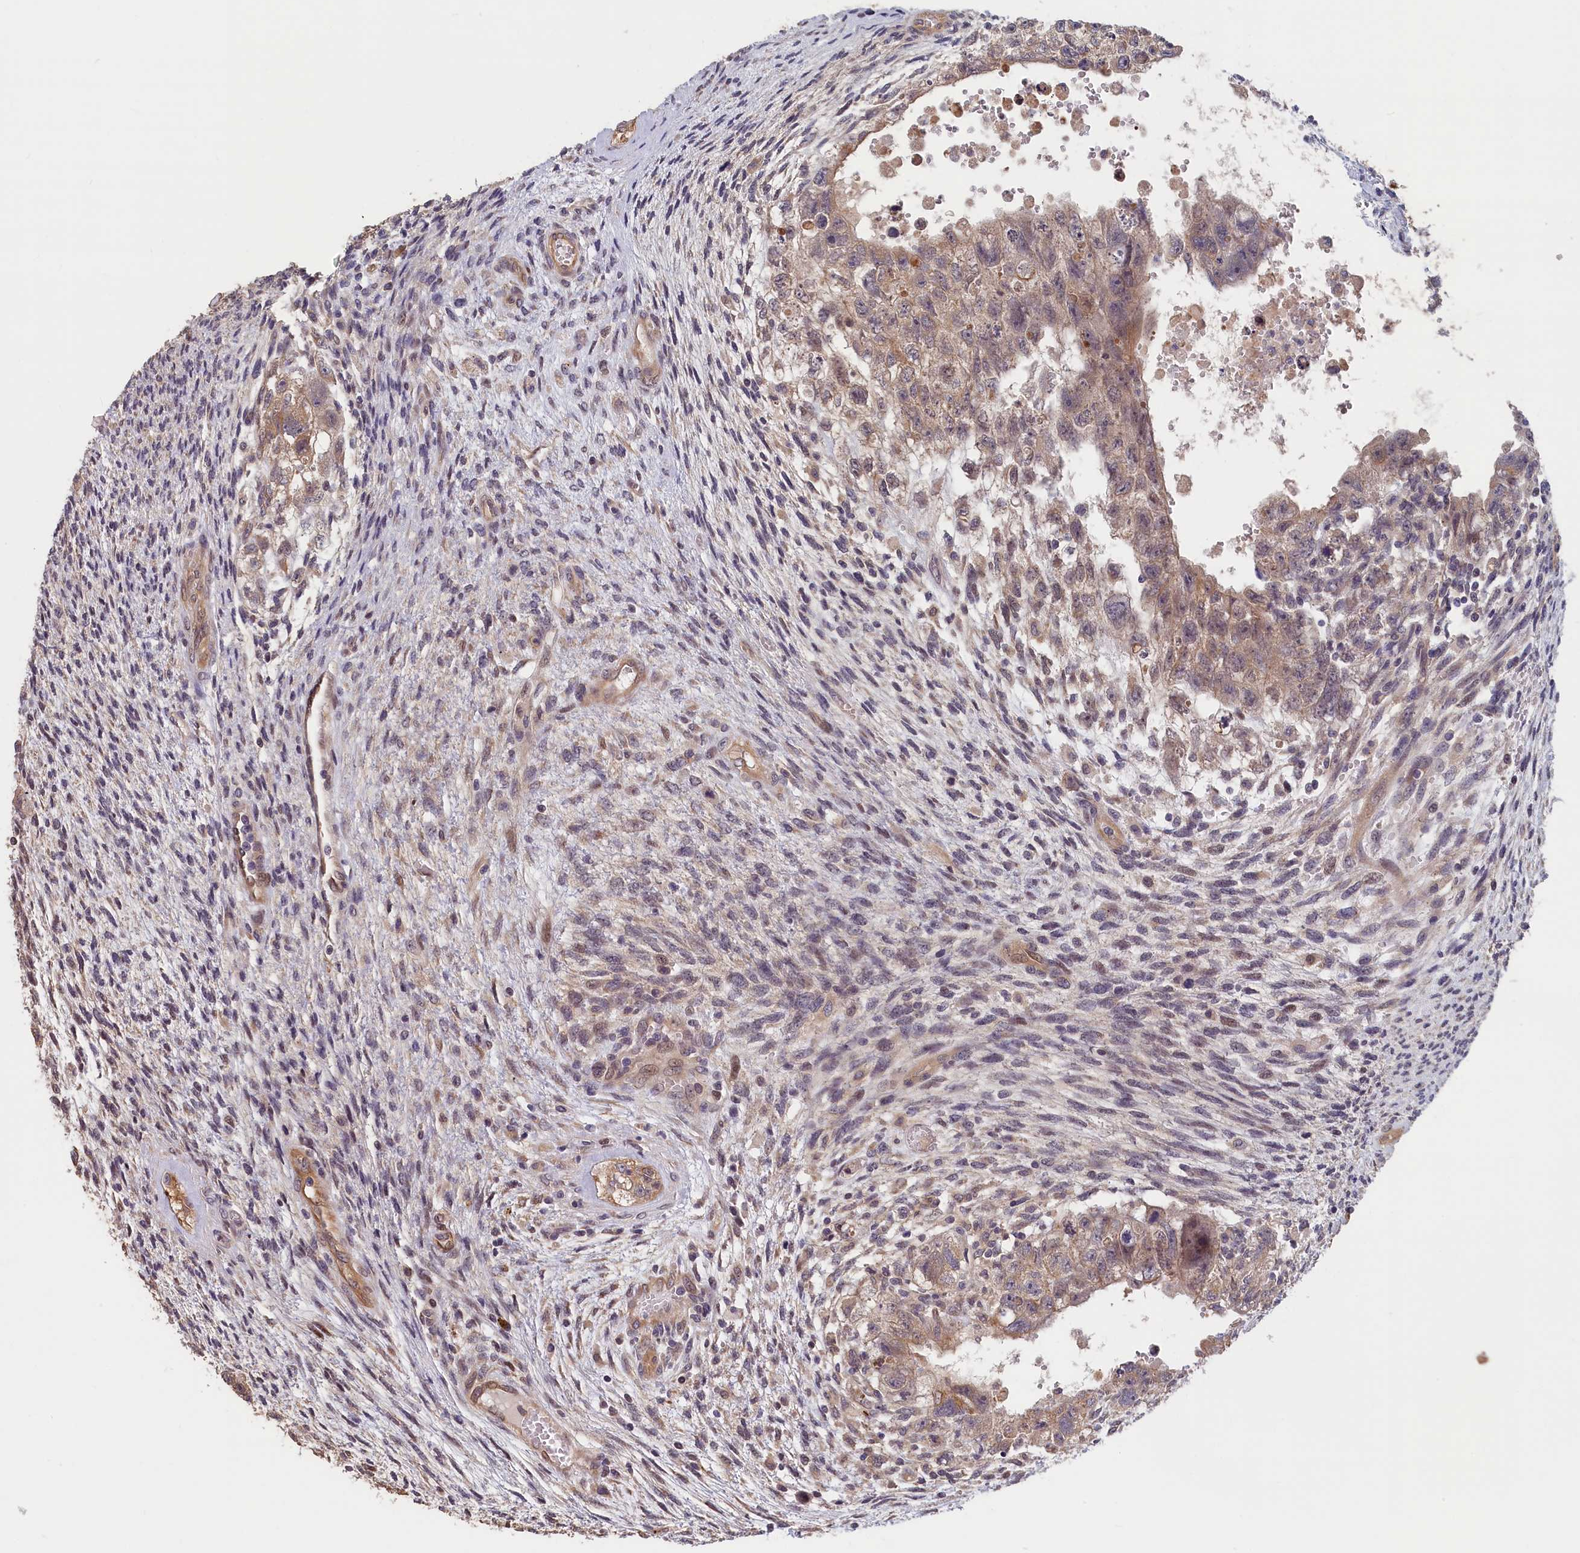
{"staining": {"intensity": "weak", "quantity": "25%-75%", "location": "cytoplasmic/membranous"}, "tissue": "testis cancer", "cell_type": "Tumor cells", "image_type": "cancer", "snomed": [{"axis": "morphology", "description": "Carcinoma, Embryonal, NOS"}, {"axis": "topography", "description": "Testis"}], "caption": "Tumor cells demonstrate low levels of weak cytoplasmic/membranous staining in approximately 25%-75% of cells in human testis embryonal carcinoma.", "gene": "TMEM116", "patient": {"sex": "male", "age": 26}}